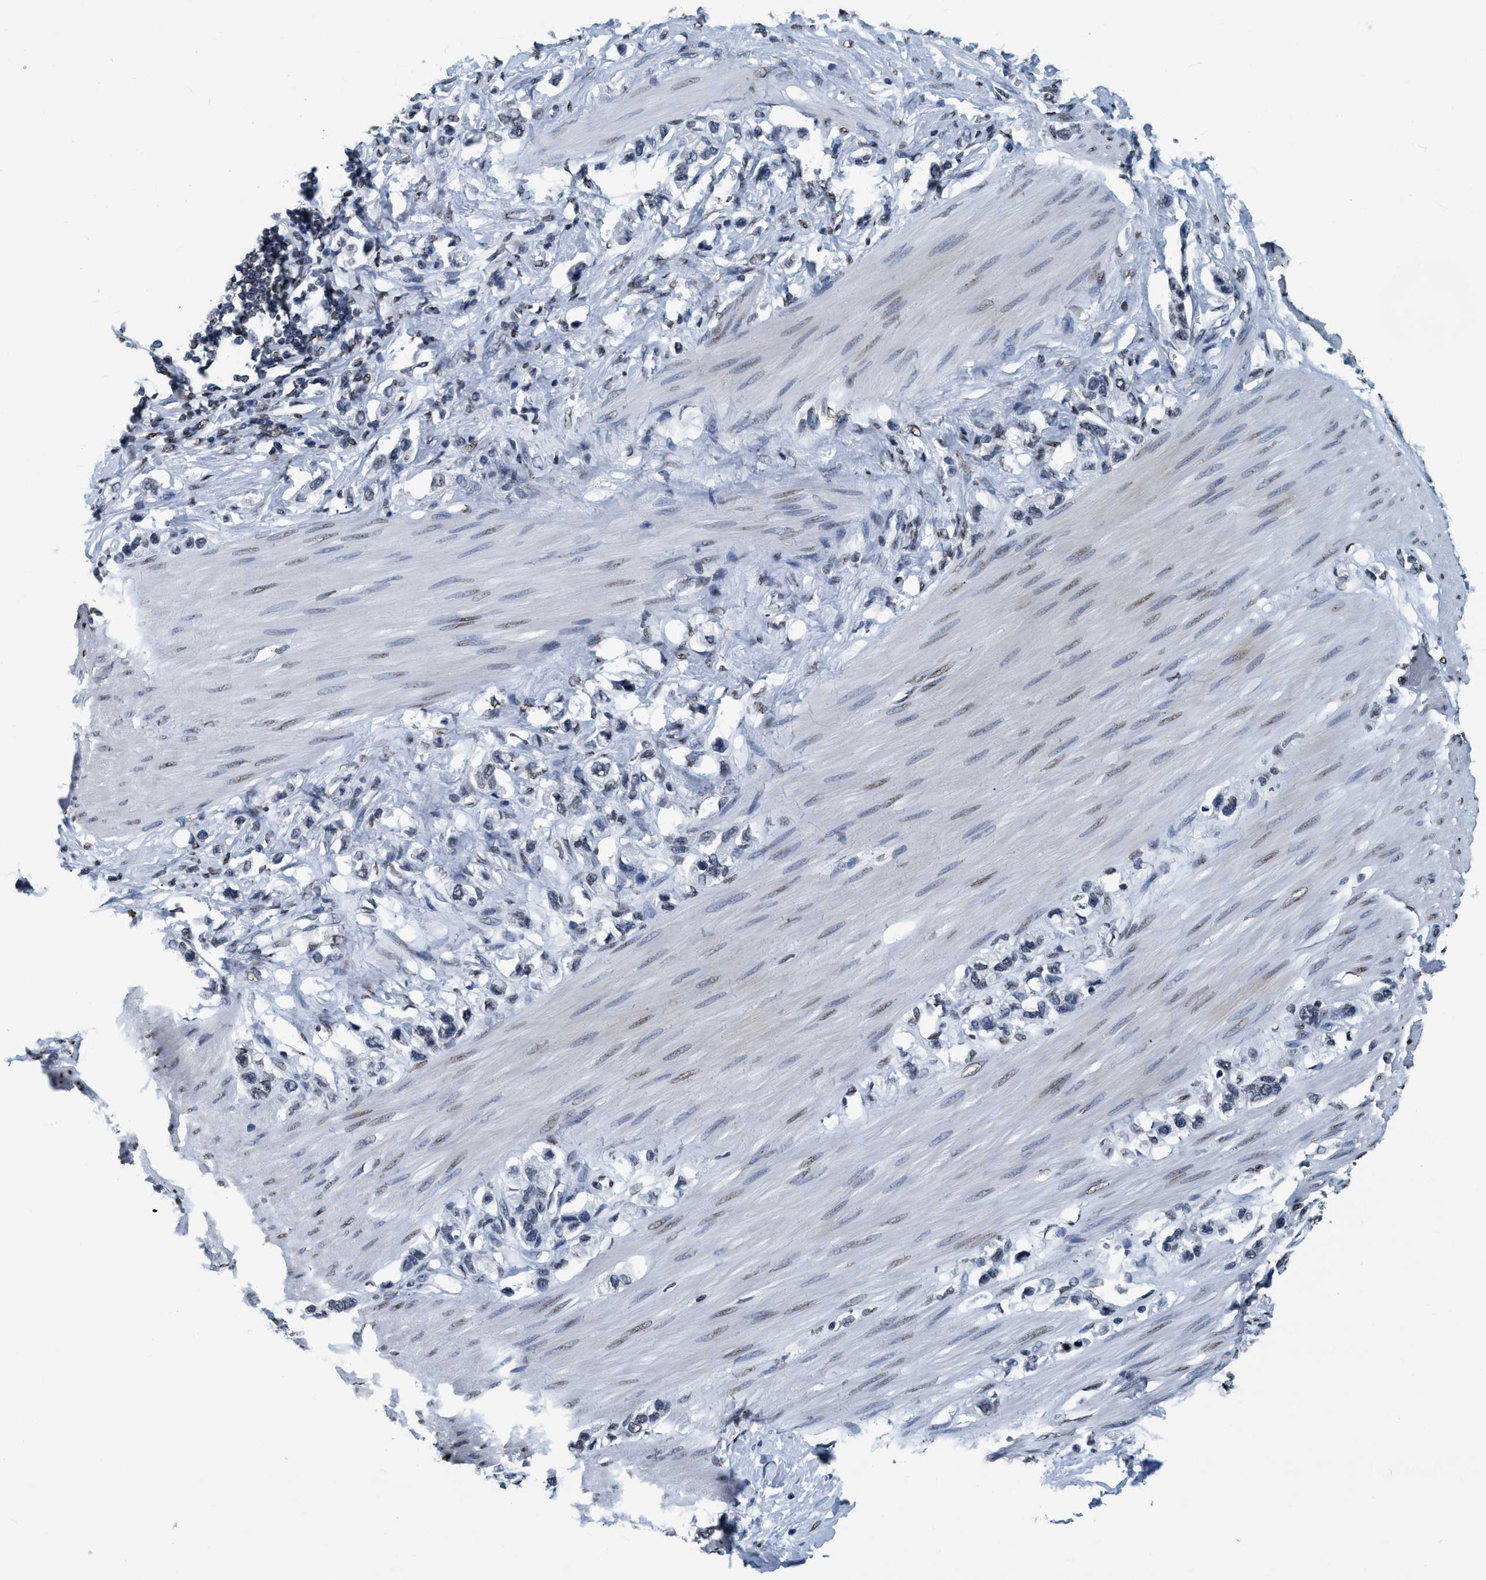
{"staining": {"intensity": "negative", "quantity": "none", "location": "none"}, "tissue": "stomach cancer", "cell_type": "Tumor cells", "image_type": "cancer", "snomed": [{"axis": "morphology", "description": "Adenocarcinoma, NOS"}, {"axis": "topography", "description": "Stomach"}], "caption": "Immunohistochemistry (IHC) image of neoplastic tissue: stomach cancer (adenocarcinoma) stained with DAB shows no significant protein positivity in tumor cells.", "gene": "CCNE2", "patient": {"sex": "female", "age": 65}}